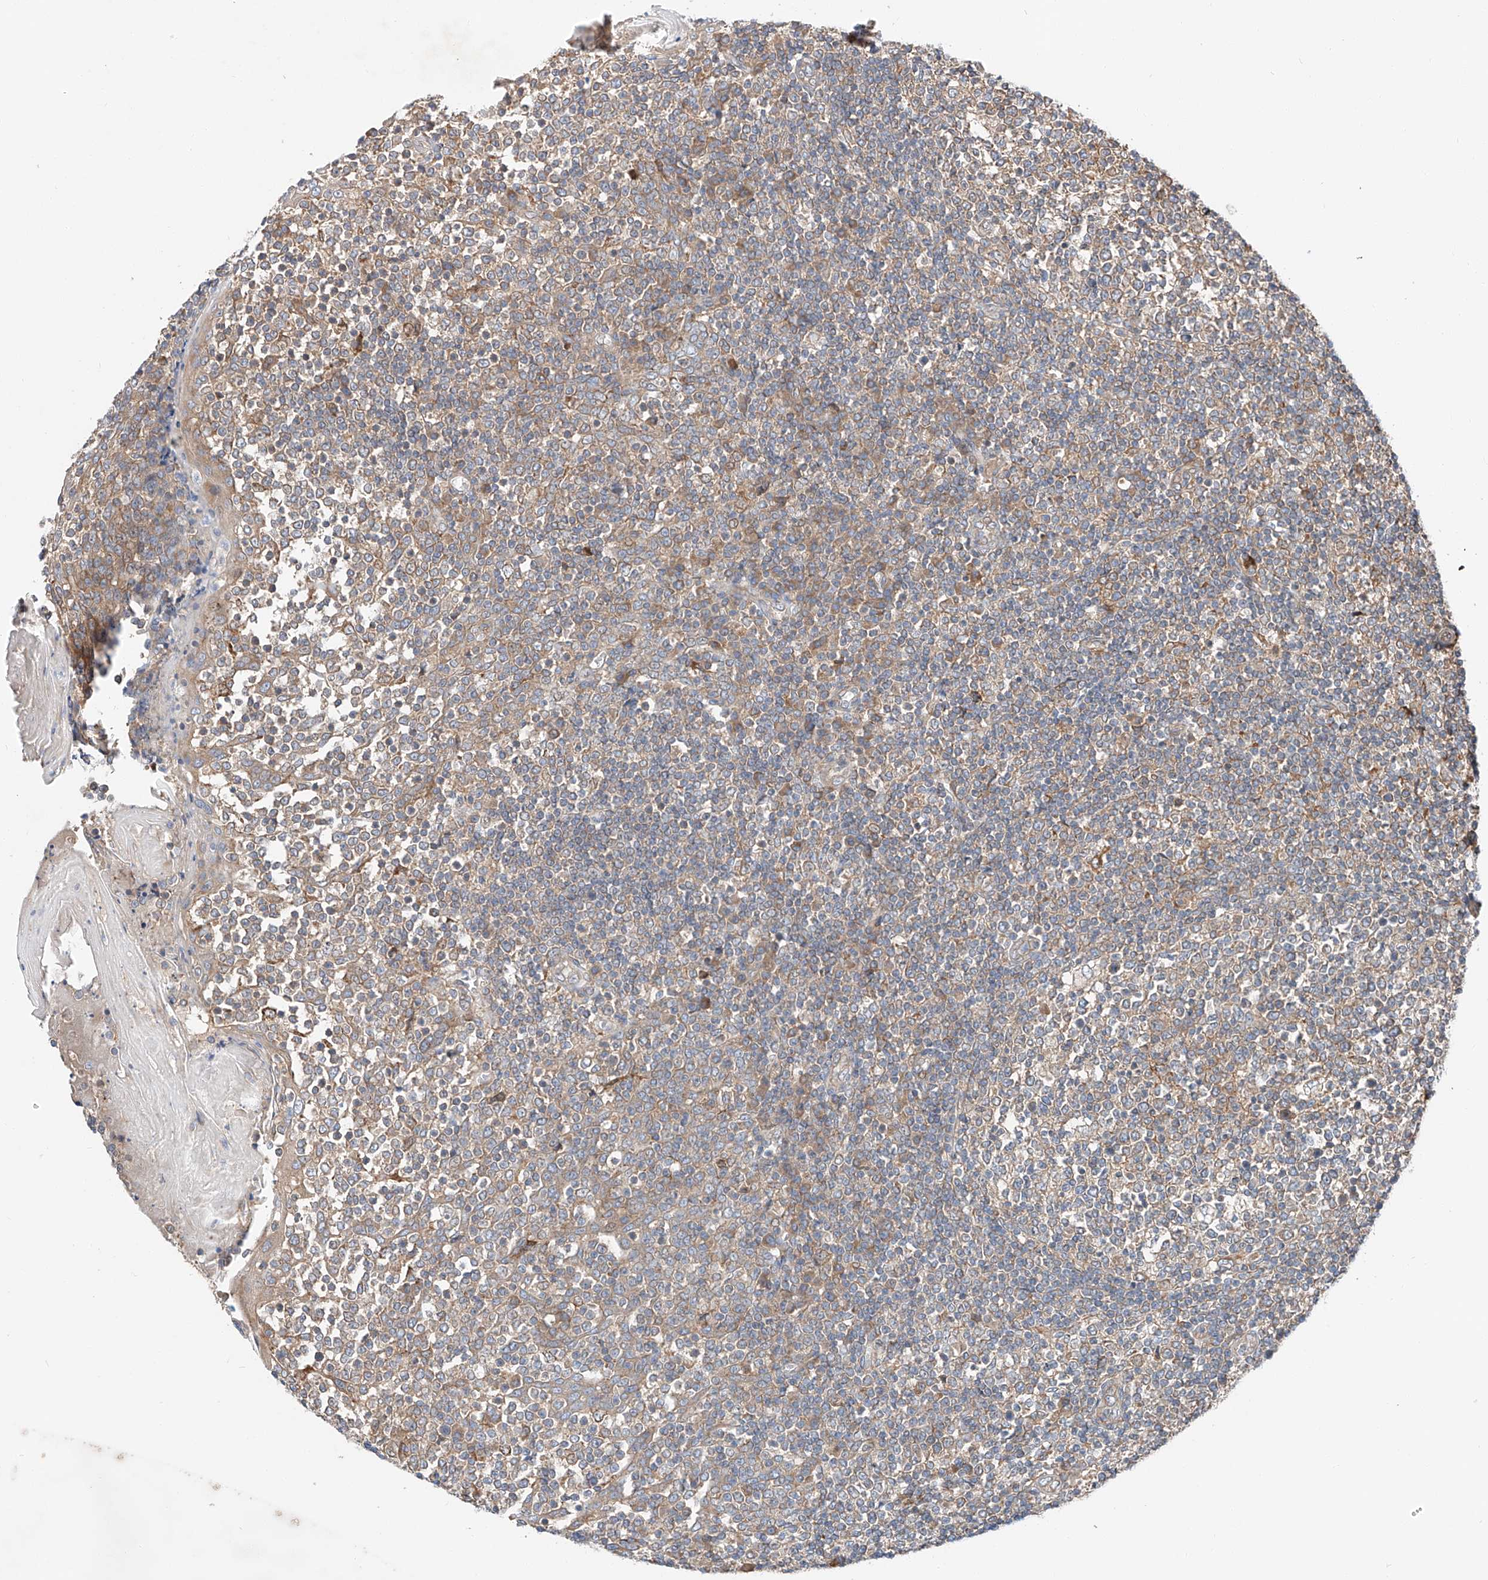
{"staining": {"intensity": "moderate", "quantity": "<25%", "location": "cytoplasmic/membranous"}, "tissue": "tonsil", "cell_type": "Germinal center cells", "image_type": "normal", "snomed": [{"axis": "morphology", "description": "Normal tissue, NOS"}, {"axis": "topography", "description": "Tonsil"}], "caption": "A brown stain highlights moderate cytoplasmic/membranous expression of a protein in germinal center cells of unremarkable tonsil.", "gene": "RUSC1", "patient": {"sex": "female", "age": 19}}